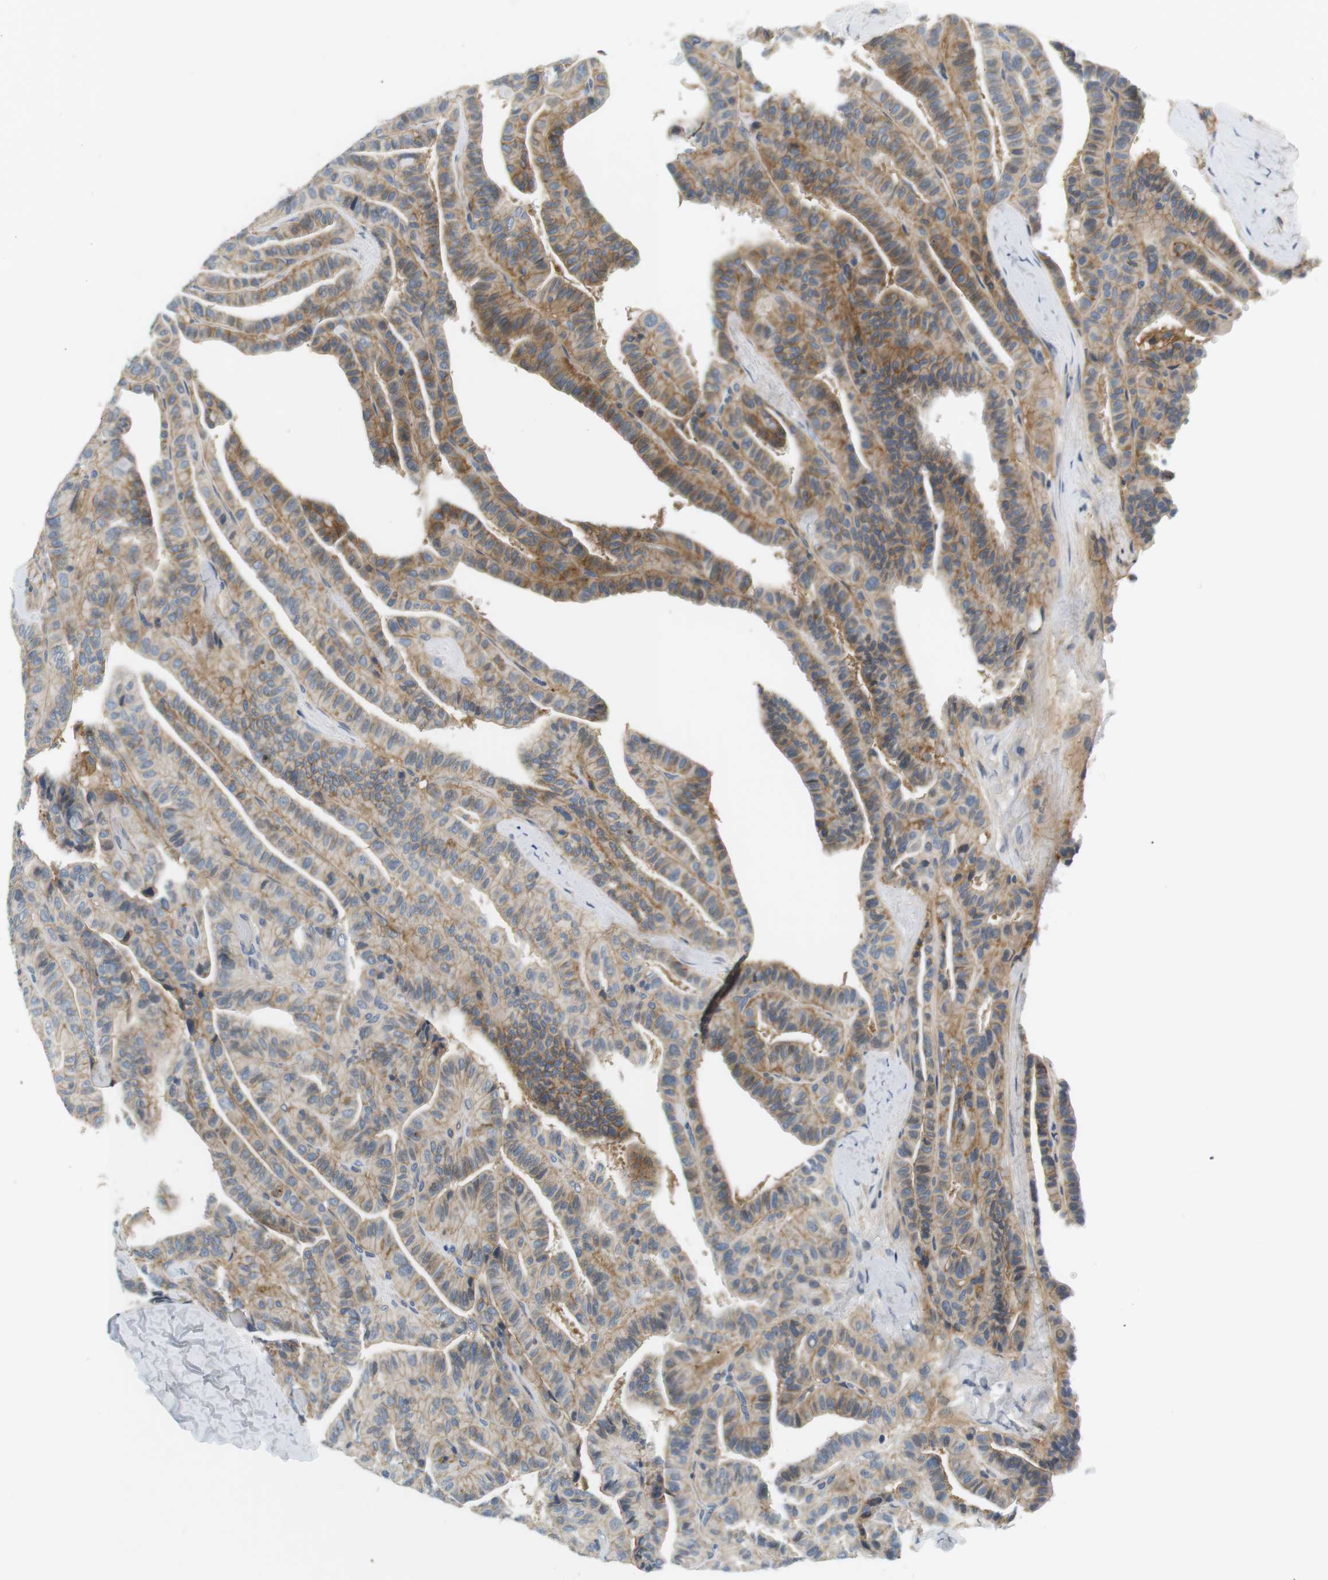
{"staining": {"intensity": "moderate", "quantity": "25%-75%", "location": "cytoplasmic/membranous"}, "tissue": "thyroid cancer", "cell_type": "Tumor cells", "image_type": "cancer", "snomed": [{"axis": "morphology", "description": "Papillary adenocarcinoma, NOS"}, {"axis": "topography", "description": "Thyroid gland"}], "caption": "Immunohistochemical staining of thyroid cancer demonstrates medium levels of moderate cytoplasmic/membranous protein positivity in approximately 25%-75% of tumor cells.", "gene": "SLC30A1", "patient": {"sex": "male", "age": 77}}